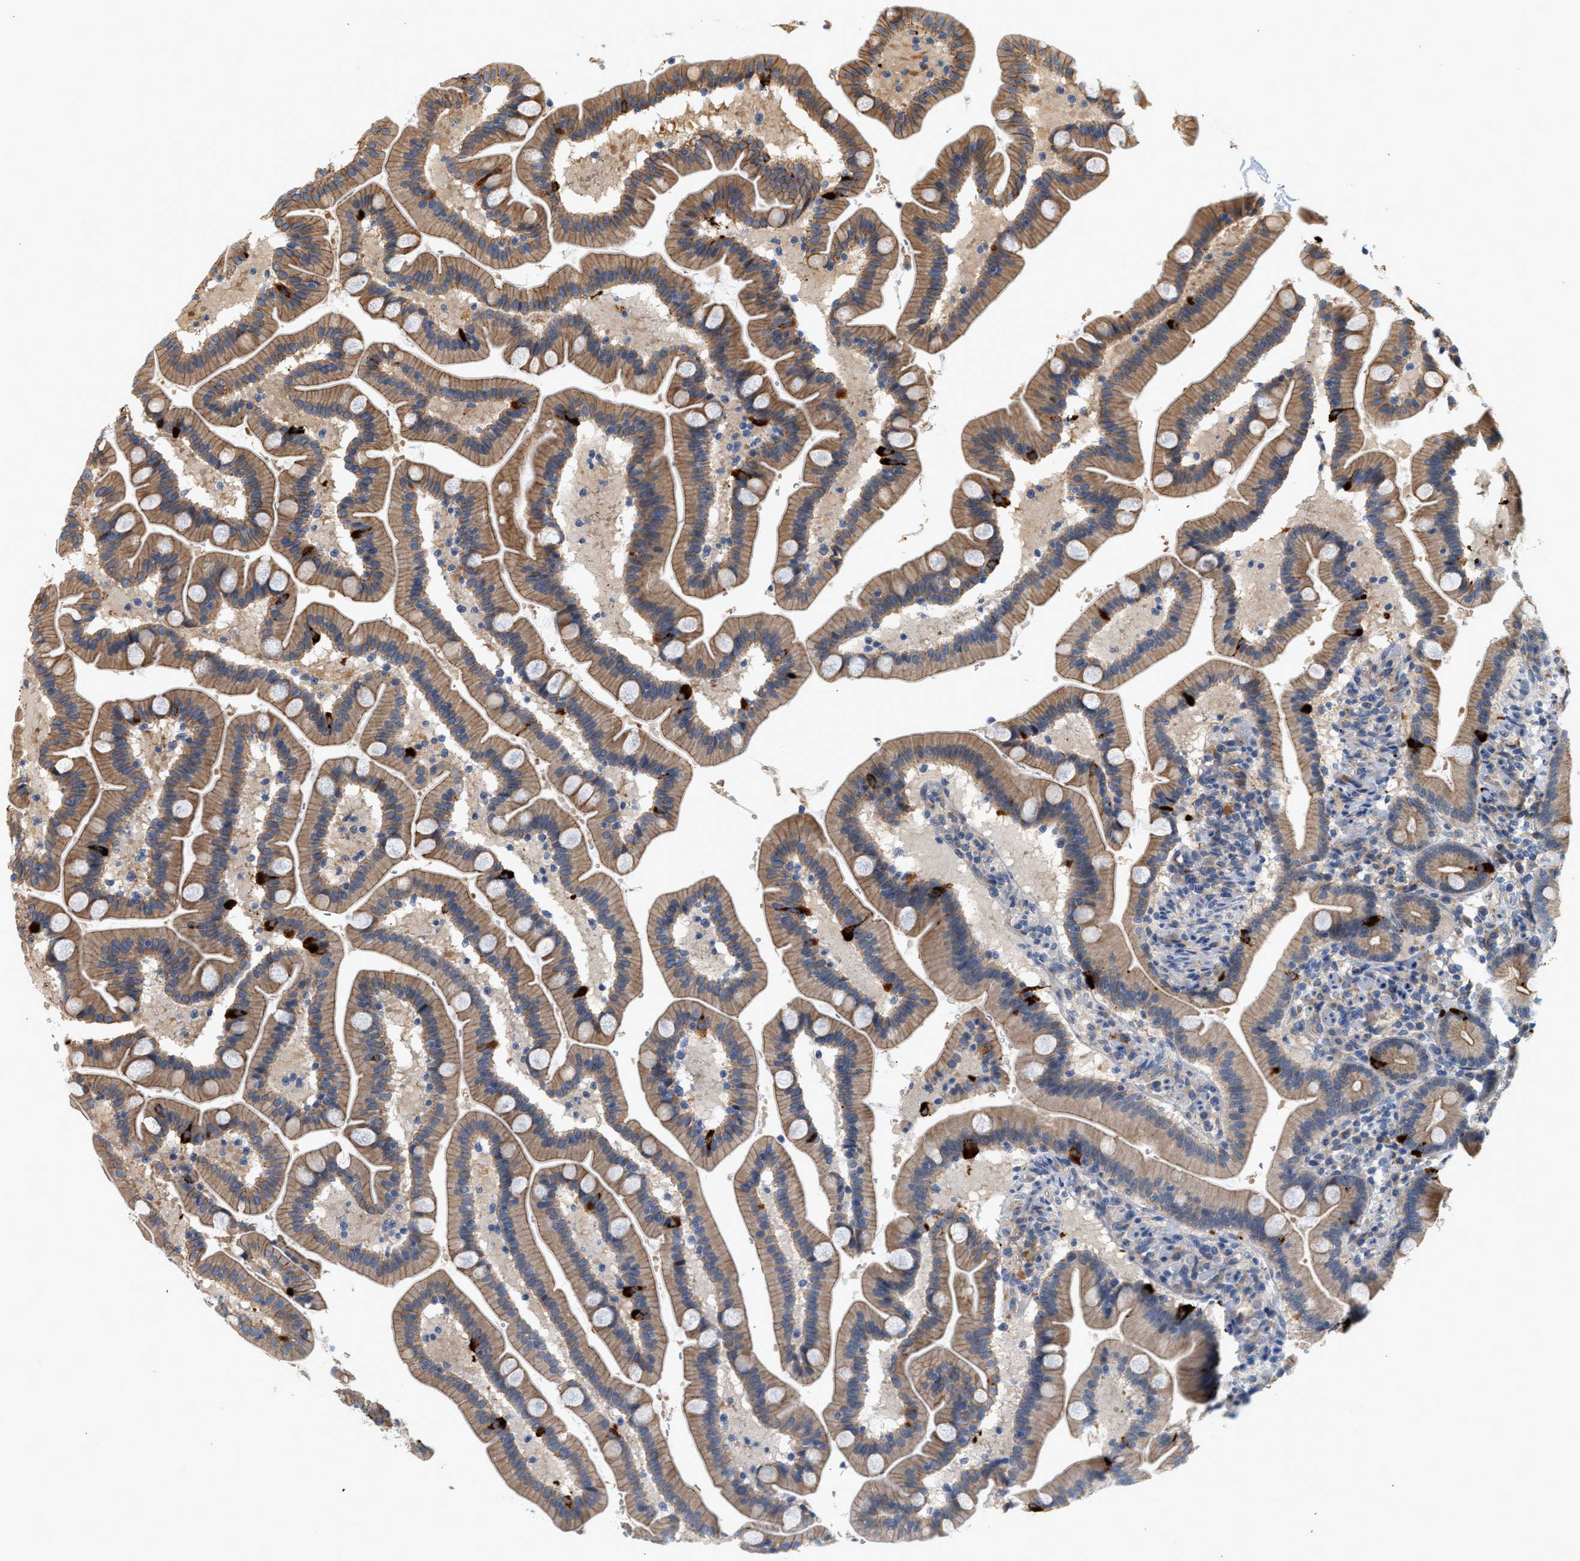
{"staining": {"intensity": "moderate", "quantity": ">75%", "location": "cytoplasmic/membranous"}, "tissue": "duodenum", "cell_type": "Glandular cells", "image_type": "normal", "snomed": [{"axis": "morphology", "description": "Normal tissue, NOS"}, {"axis": "topography", "description": "Duodenum"}], "caption": "This micrograph exhibits unremarkable duodenum stained with IHC to label a protein in brown. The cytoplasmic/membranous of glandular cells show moderate positivity for the protein. Nuclei are counter-stained blue.", "gene": "CTXN1", "patient": {"sex": "male", "age": 54}}